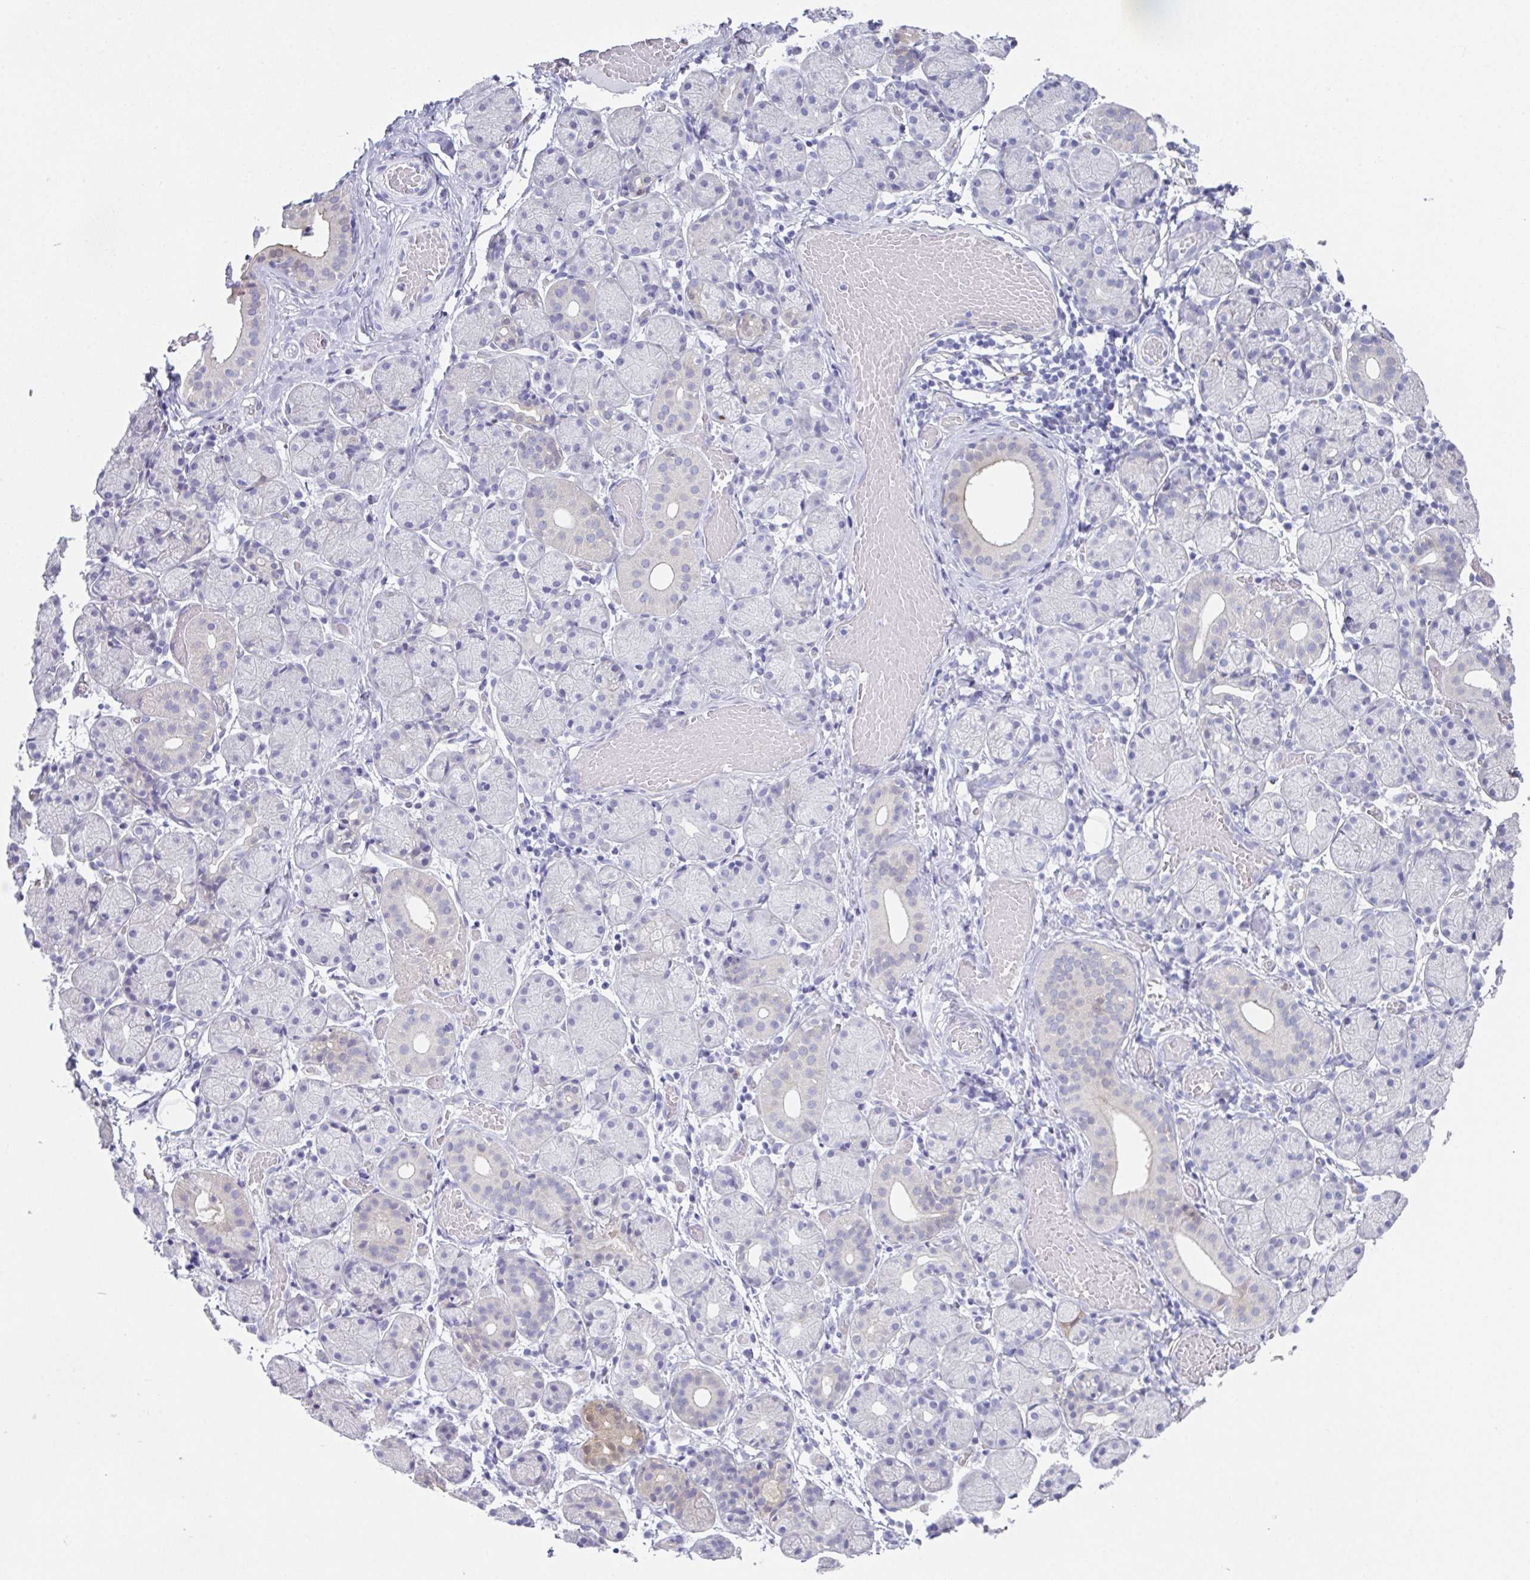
{"staining": {"intensity": "negative", "quantity": "none", "location": "none"}, "tissue": "salivary gland", "cell_type": "Glandular cells", "image_type": "normal", "snomed": [{"axis": "morphology", "description": "Normal tissue, NOS"}, {"axis": "topography", "description": "Salivary gland"}], "caption": "IHC image of unremarkable salivary gland stained for a protein (brown), which demonstrates no expression in glandular cells.", "gene": "RBP1", "patient": {"sex": "female", "age": 24}}